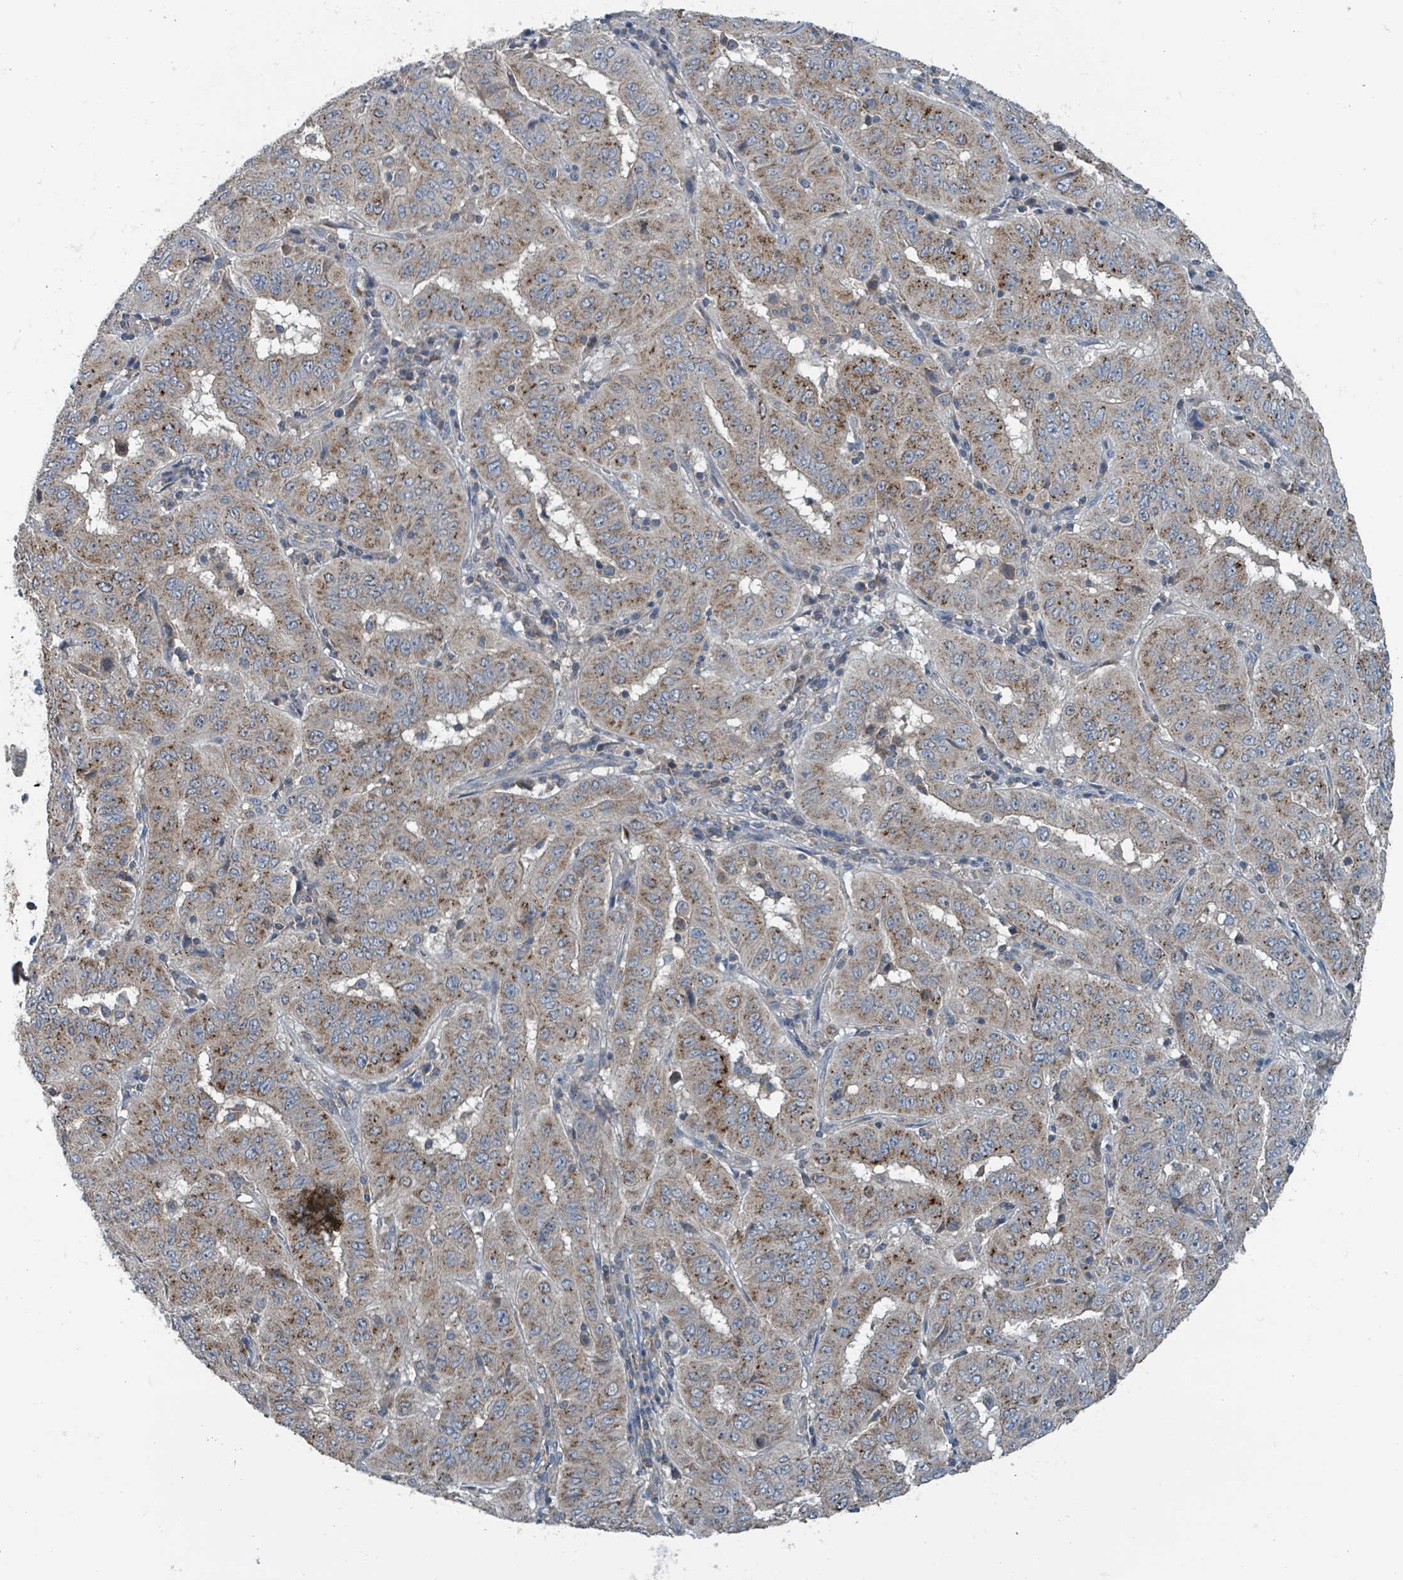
{"staining": {"intensity": "strong", "quantity": ">75%", "location": "cytoplasmic/membranous"}, "tissue": "pancreatic cancer", "cell_type": "Tumor cells", "image_type": "cancer", "snomed": [{"axis": "morphology", "description": "Adenocarcinoma, NOS"}, {"axis": "topography", "description": "Pancreas"}], "caption": "Protein positivity by immunohistochemistry (IHC) displays strong cytoplasmic/membranous positivity in about >75% of tumor cells in pancreatic cancer. Nuclei are stained in blue.", "gene": "ACBD4", "patient": {"sex": "male", "age": 63}}